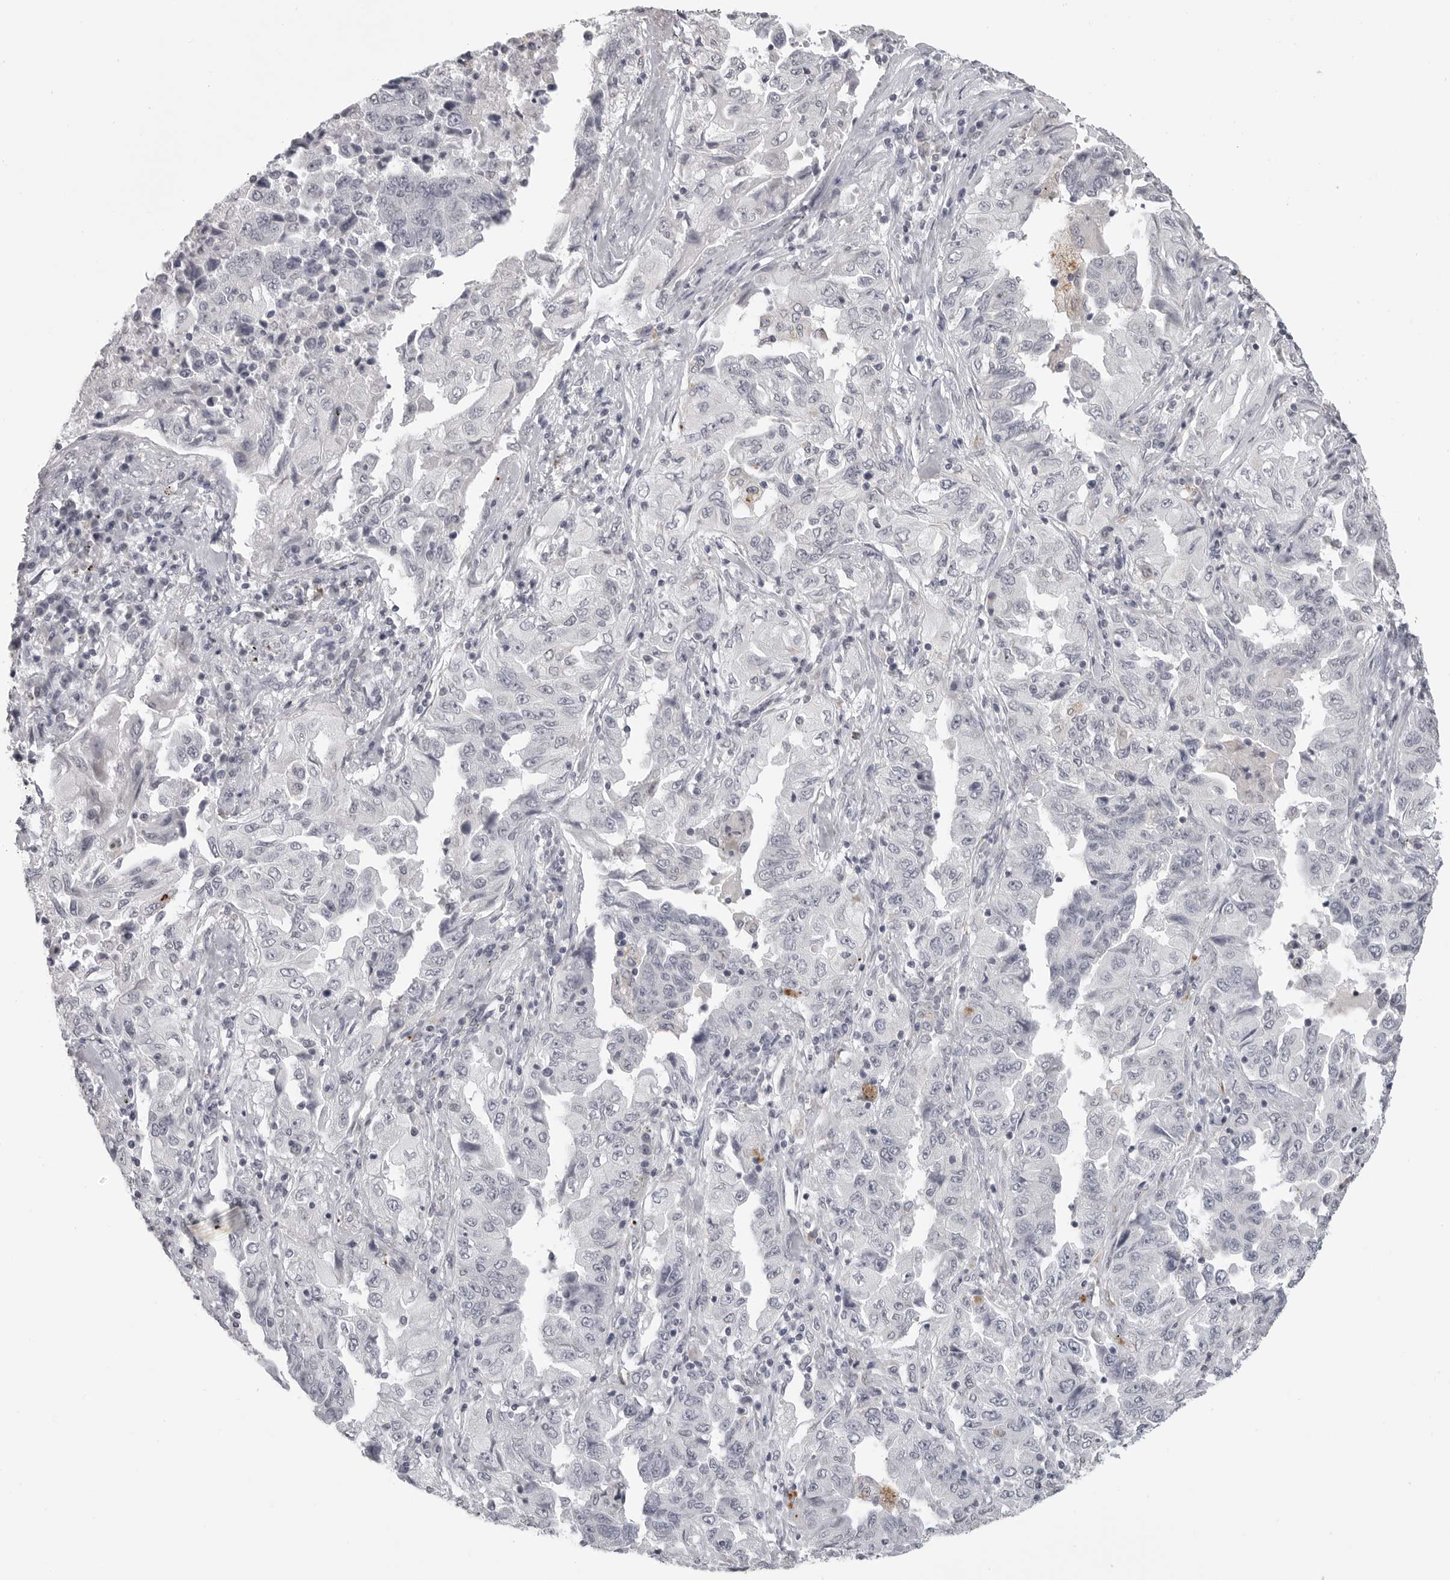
{"staining": {"intensity": "negative", "quantity": "none", "location": "none"}, "tissue": "lung cancer", "cell_type": "Tumor cells", "image_type": "cancer", "snomed": [{"axis": "morphology", "description": "Adenocarcinoma, NOS"}, {"axis": "topography", "description": "Lung"}], "caption": "An IHC histopathology image of adenocarcinoma (lung) is shown. There is no staining in tumor cells of adenocarcinoma (lung).", "gene": "PRSS1", "patient": {"sex": "female", "age": 51}}